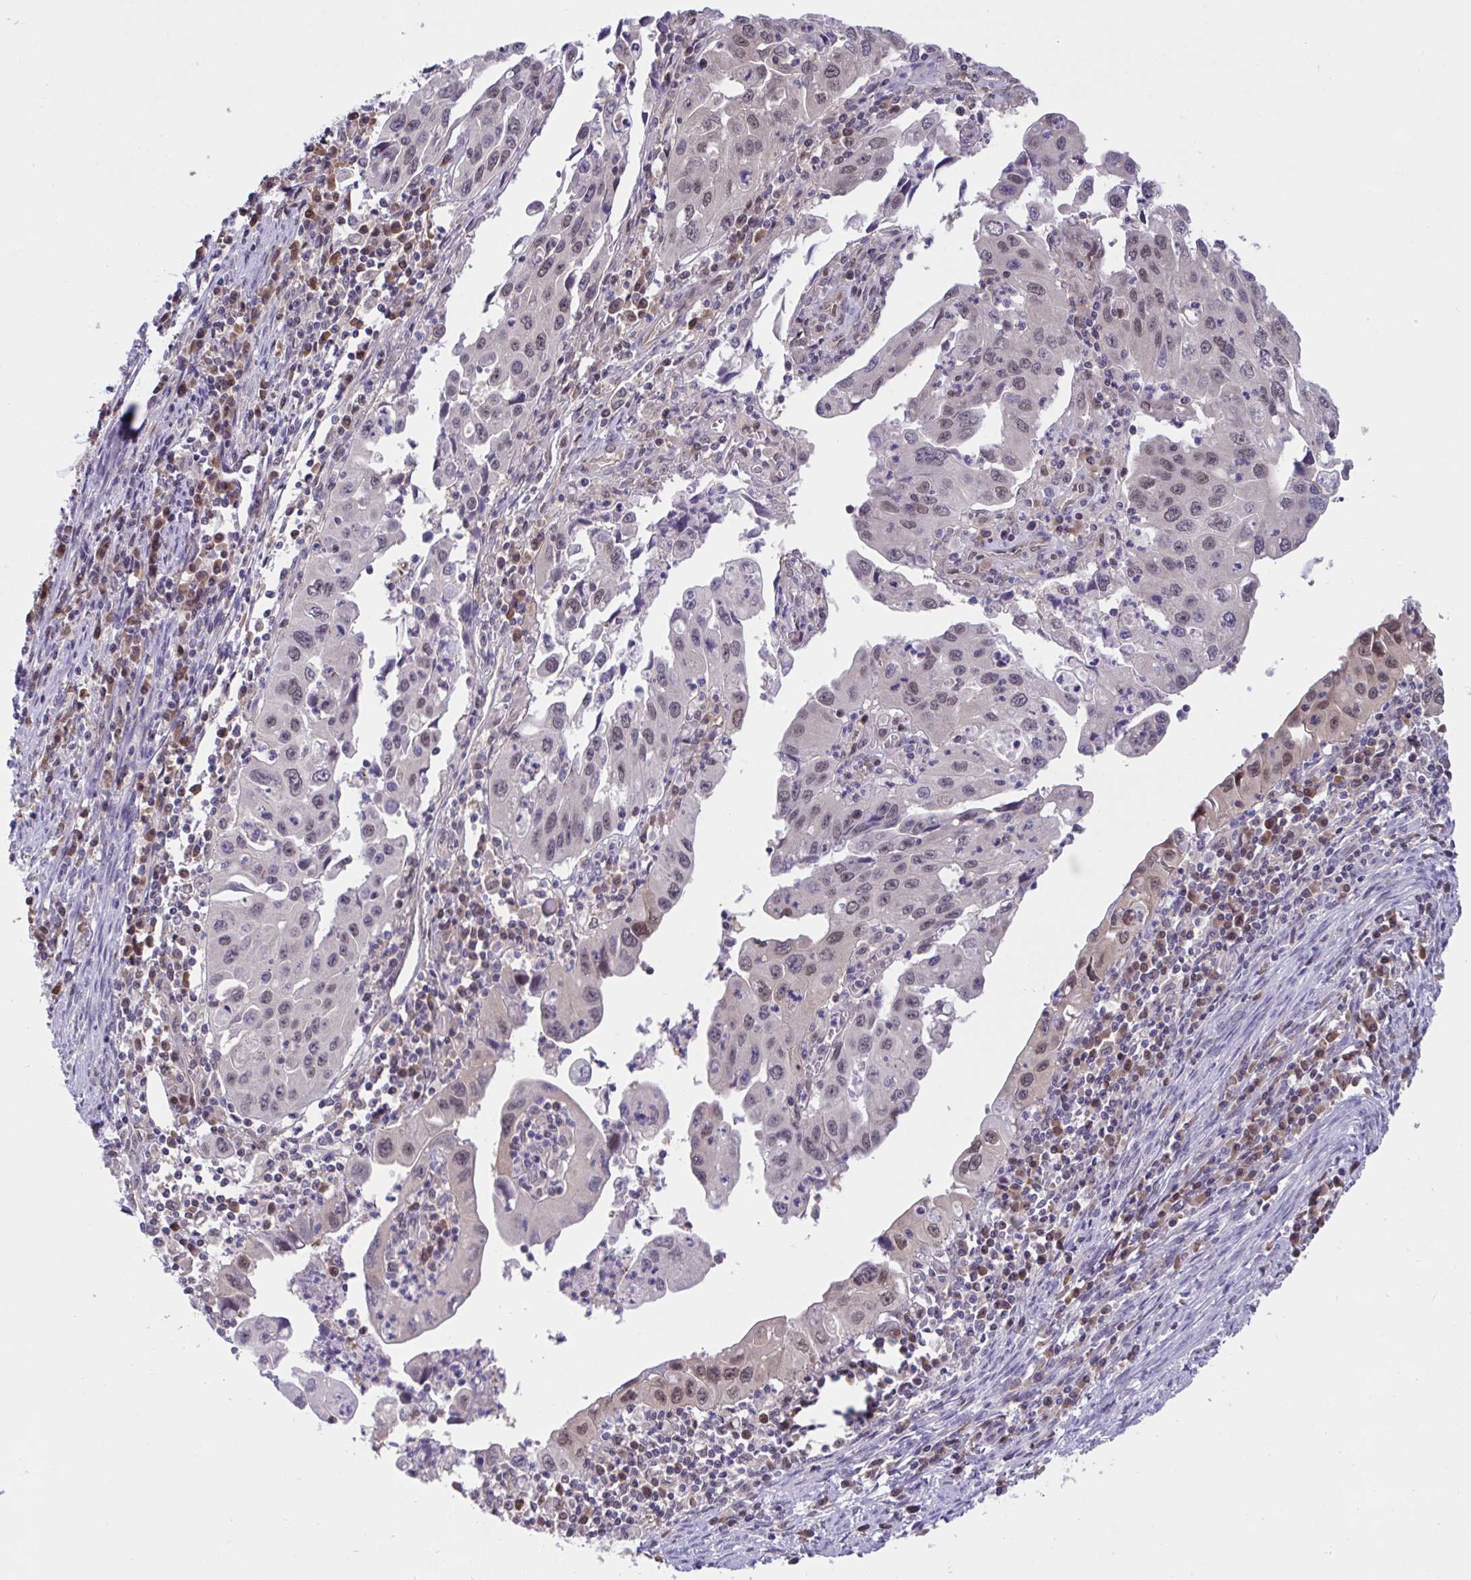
{"staining": {"intensity": "weak", "quantity": "<25%", "location": "nuclear"}, "tissue": "endometrial cancer", "cell_type": "Tumor cells", "image_type": "cancer", "snomed": [{"axis": "morphology", "description": "Adenocarcinoma, NOS"}, {"axis": "topography", "description": "Uterus"}], "caption": "There is no significant expression in tumor cells of endometrial adenocarcinoma.", "gene": "ZNF444", "patient": {"sex": "female", "age": 62}}